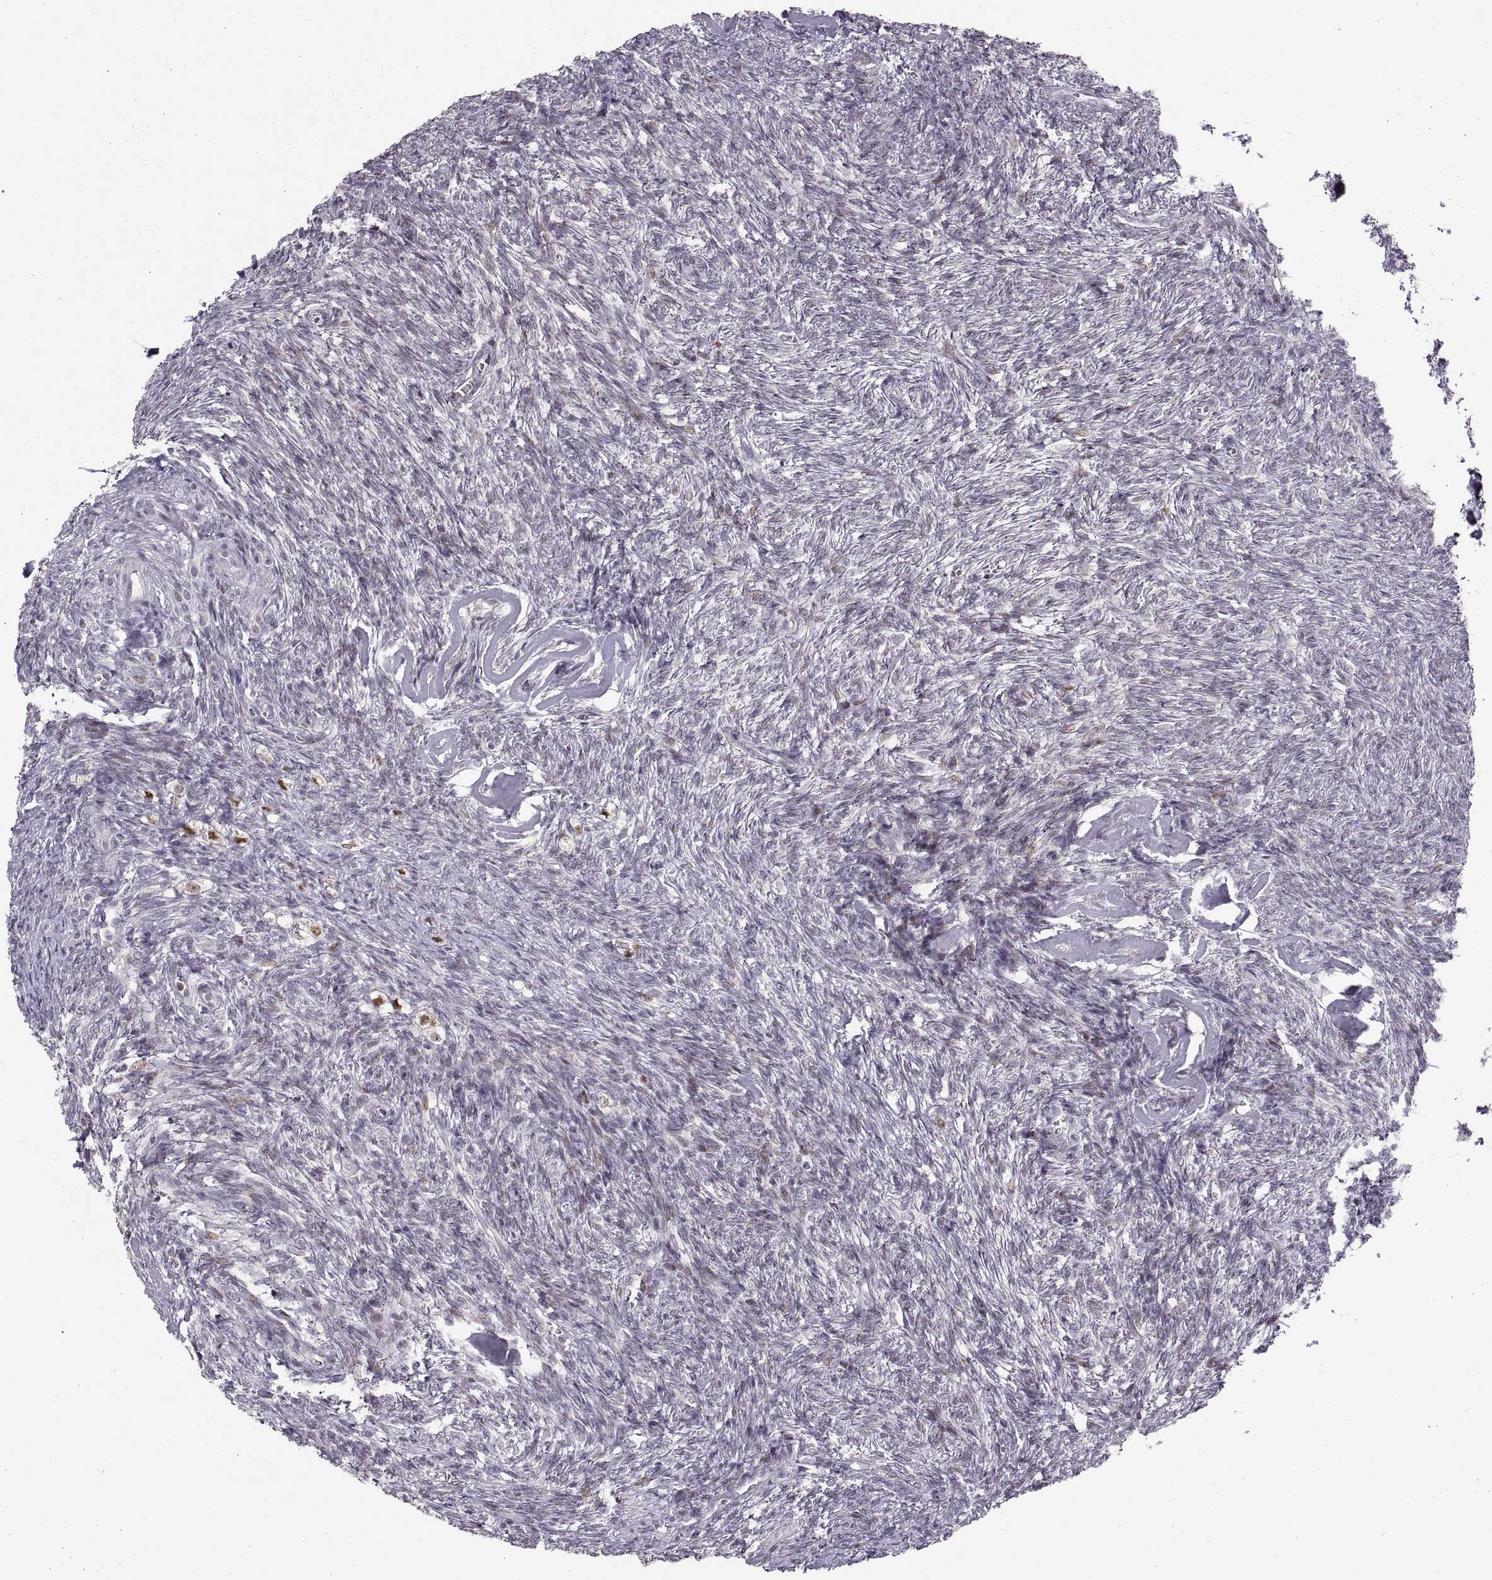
{"staining": {"intensity": "moderate", "quantity": "<25%", "location": "nuclear"}, "tissue": "ovary", "cell_type": "Follicle cells", "image_type": "normal", "snomed": [{"axis": "morphology", "description": "Normal tissue, NOS"}, {"axis": "topography", "description": "Ovary"}], "caption": "DAB immunohistochemical staining of unremarkable ovary demonstrates moderate nuclear protein positivity in about <25% of follicle cells. The protein is shown in brown color, while the nuclei are stained blue.", "gene": "SNAI1", "patient": {"sex": "female", "age": 43}}